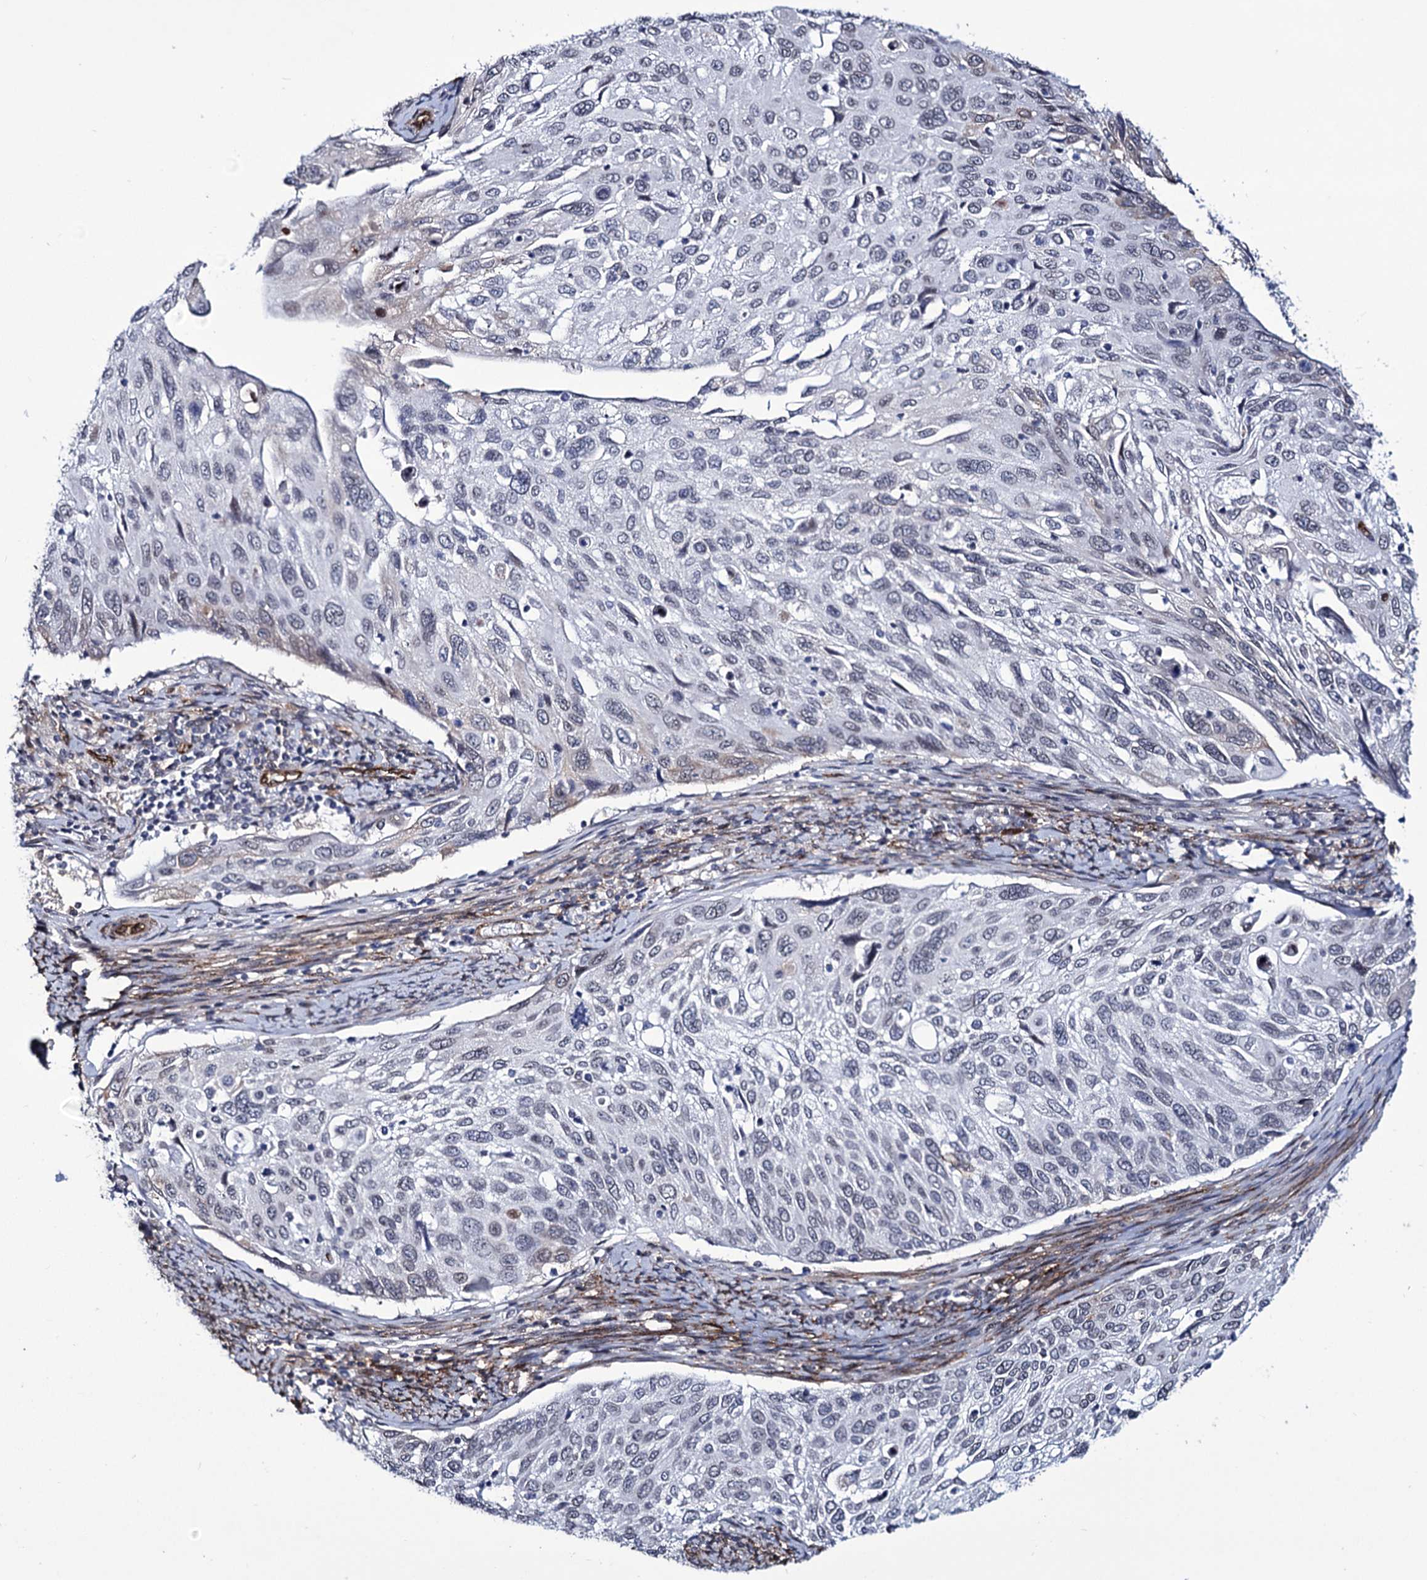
{"staining": {"intensity": "negative", "quantity": "none", "location": "none"}, "tissue": "cervical cancer", "cell_type": "Tumor cells", "image_type": "cancer", "snomed": [{"axis": "morphology", "description": "Squamous cell carcinoma, NOS"}, {"axis": "topography", "description": "Cervix"}], "caption": "The micrograph displays no staining of tumor cells in cervical squamous cell carcinoma. Brightfield microscopy of immunohistochemistry (IHC) stained with DAB (brown) and hematoxylin (blue), captured at high magnification.", "gene": "ZC3H12C", "patient": {"sex": "female", "age": 70}}